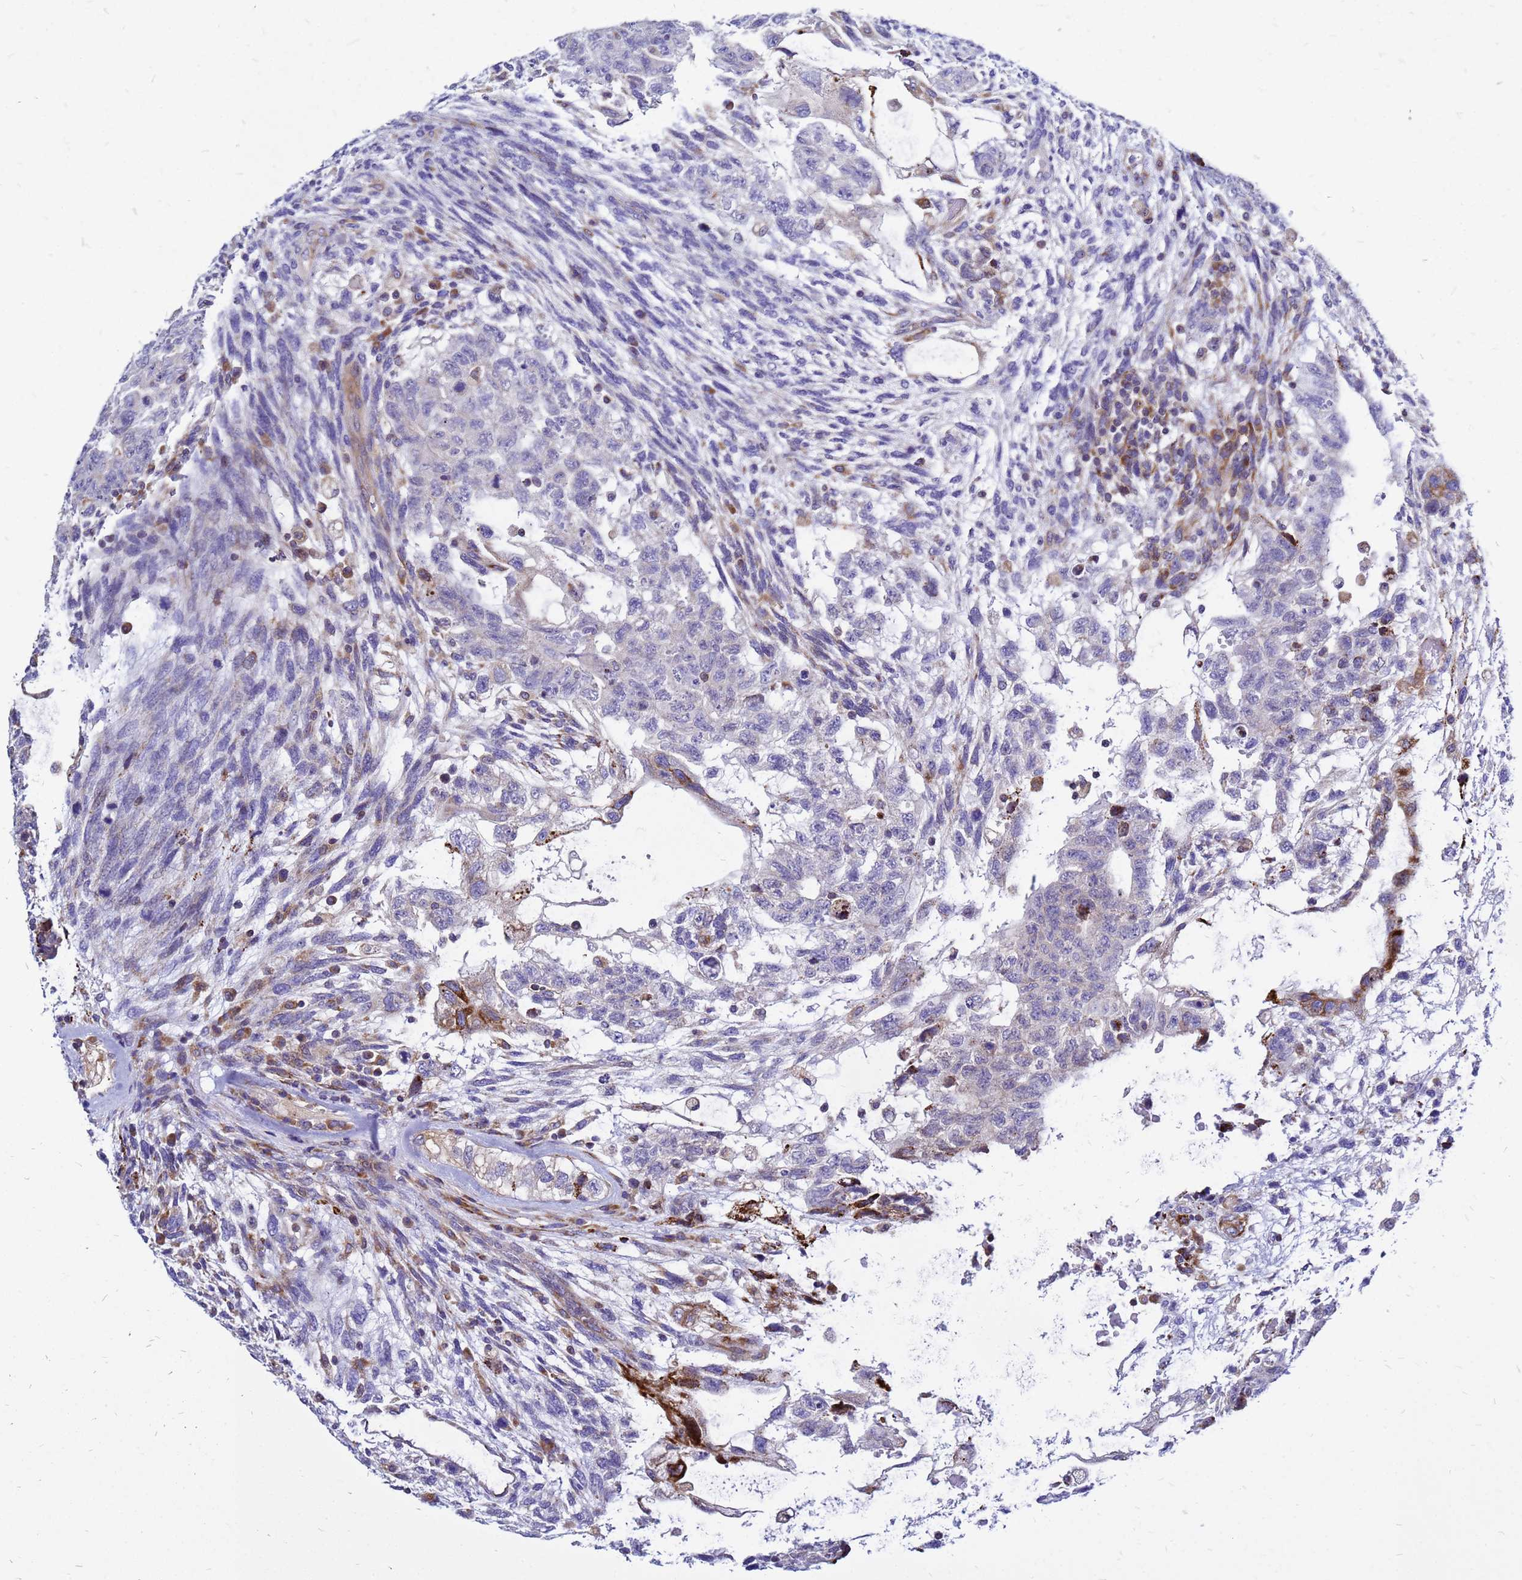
{"staining": {"intensity": "negative", "quantity": "none", "location": "none"}, "tissue": "testis cancer", "cell_type": "Tumor cells", "image_type": "cancer", "snomed": [{"axis": "morphology", "description": "Carcinoma, Embryonal, NOS"}, {"axis": "topography", "description": "Testis"}], "caption": "The IHC image has no significant staining in tumor cells of embryonal carcinoma (testis) tissue. (Brightfield microscopy of DAB immunohistochemistry (IHC) at high magnification).", "gene": "FHIP1A", "patient": {"sex": "male", "age": 36}}